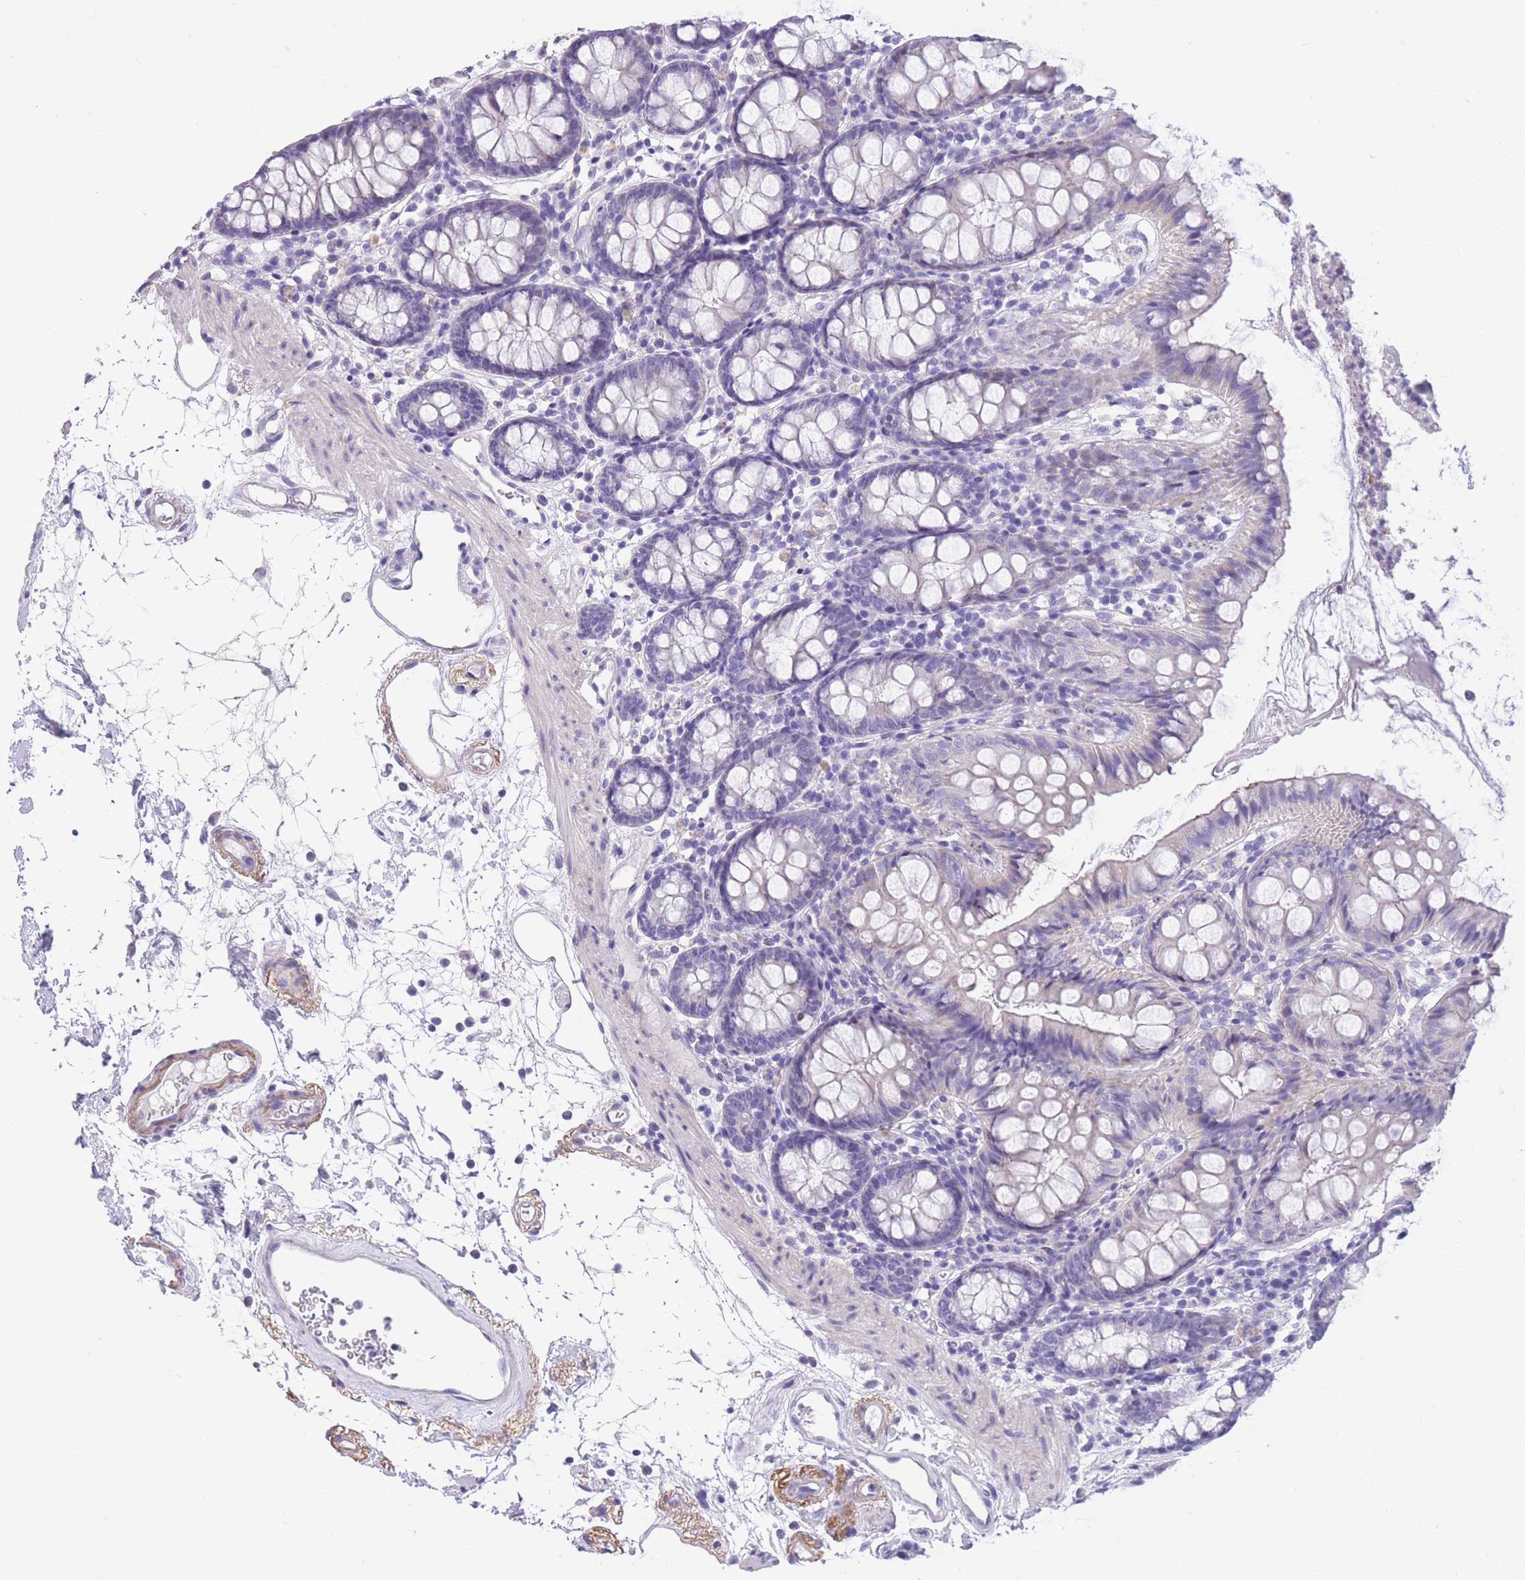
{"staining": {"intensity": "negative", "quantity": "none", "location": "none"}, "tissue": "colon", "cell_type": "Endothelial cells", "image_type": "normal", "snomed": [{"axis": "morphology", "description": "Normal tissue, NOS"}, {"axis": "topography", "description": "Colon"}], "caption": "Protein analysis of normal colon shows no significant positivity in endothelial cells.", "gene": "RAI2", "patient": {"sex": "female", "age": 84}}